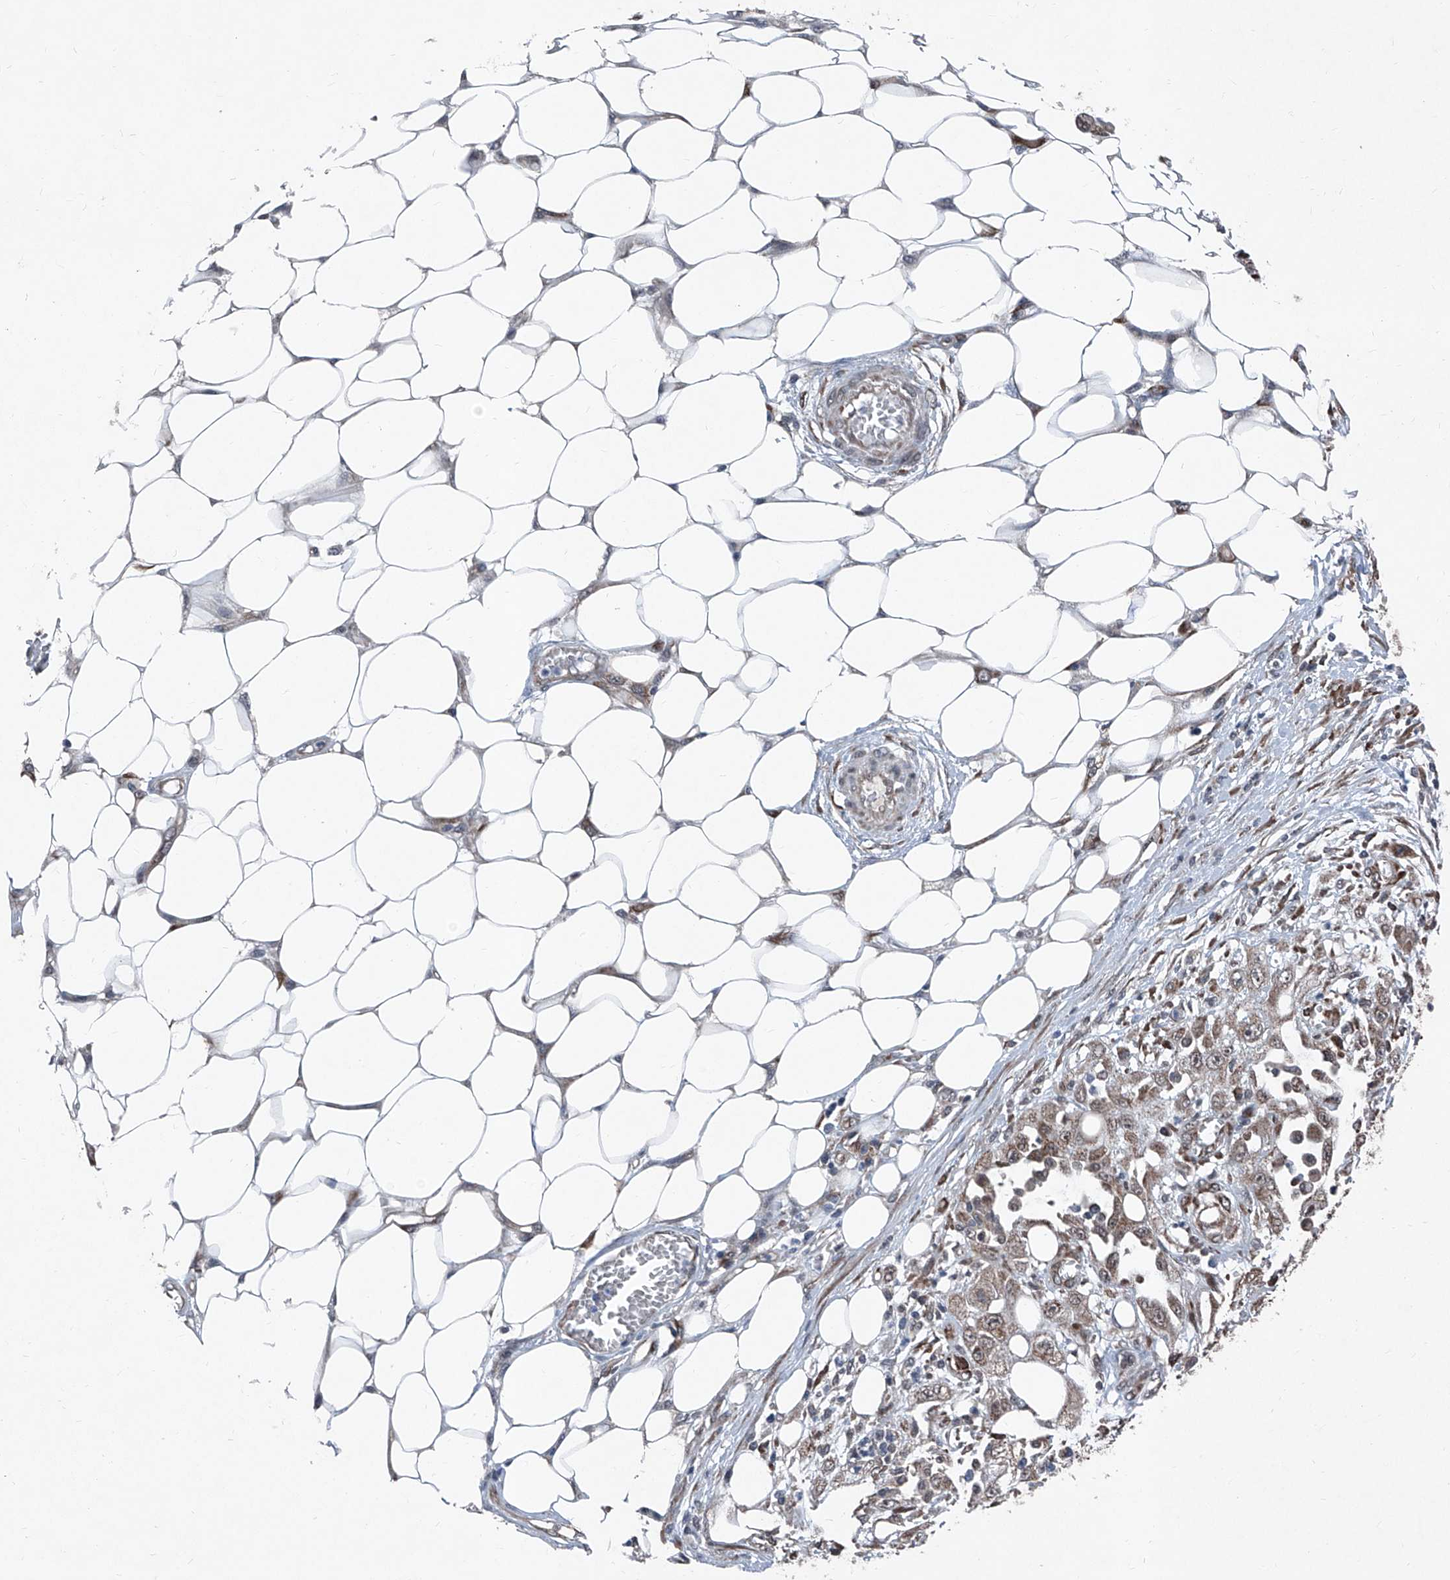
{"staining": {"intensity": "moderate", "quantity": ">75%", "location": "cytoplasmic/membranous"}, "tissue": "skin cancer", "cell_type": "Tumor cells", "image_type": "cancer", "snomed": [{"axis": "morphology", "description": "Squamous cell carcinoma, NOS"}, {"axis": "morphology", "description": "Squamous cell carcinoma, metastatic, NOS"}, {"axis": "topography", "description": "Skin"}, {"axis": "topography", "description": "Lymph node"}], "caption": "Skin cancer stained with DAB IHC exhibits medium levels of moderate cytoplasmic/membranous expression in about >75% of tumor cells. Nuclei are stained in blue.", "gene": "COA7", "patient": {"sex": "male", "age": 75}}